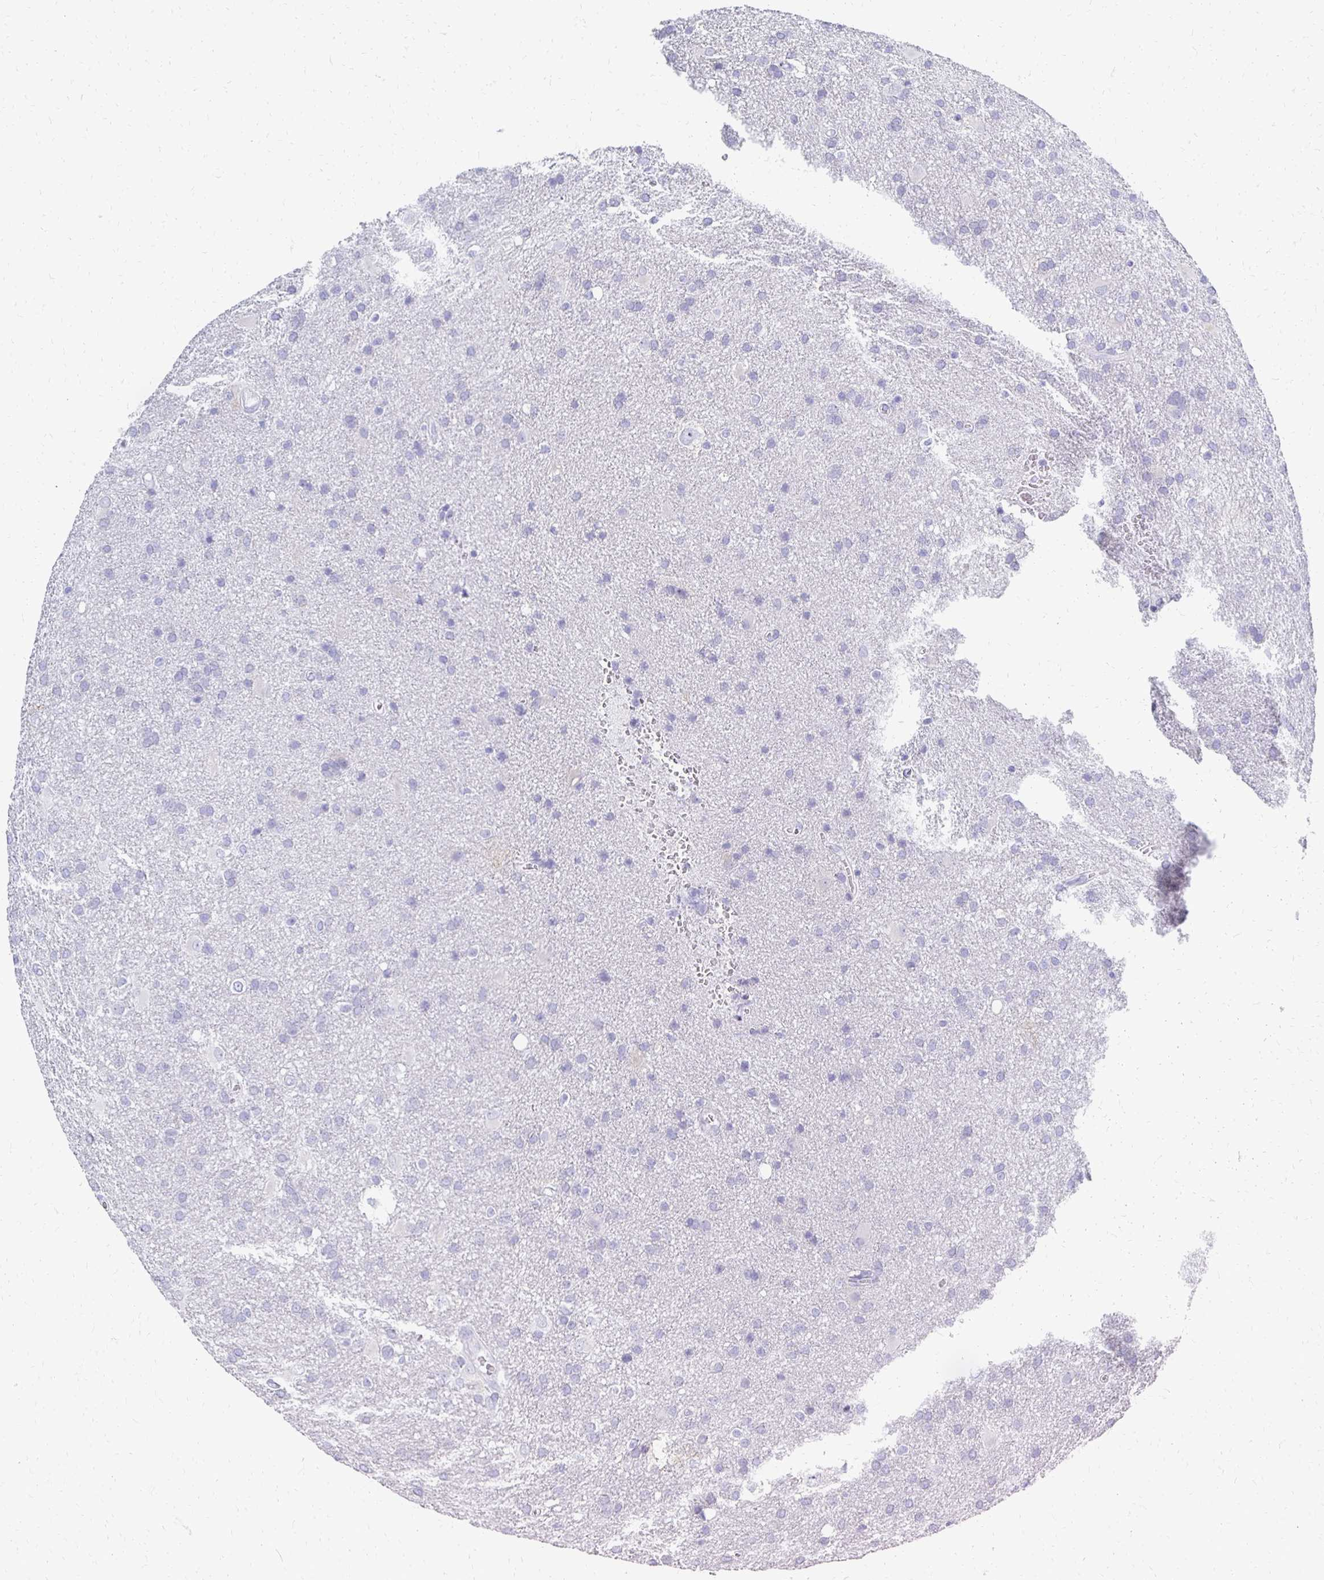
{"staining": {"intensity": "negative", "quantity": "none", "location": "none"}, "tissue": "glioma", "cell_type": "Tumor cells", "image_type": "cancer", "snomed": [{"axis": "morphology", "description": "Glioma, malignant, Low grade"}, {"axis": "topography", "description": "Brain"}], "caption": "A high-resolution micrograph shows IHC staining of malignant glioma (low-grade), which demonstrates no significant staining in tumor cells.", "gene": "SYCP3", "patient": {"sex": "male", "age": 66}}